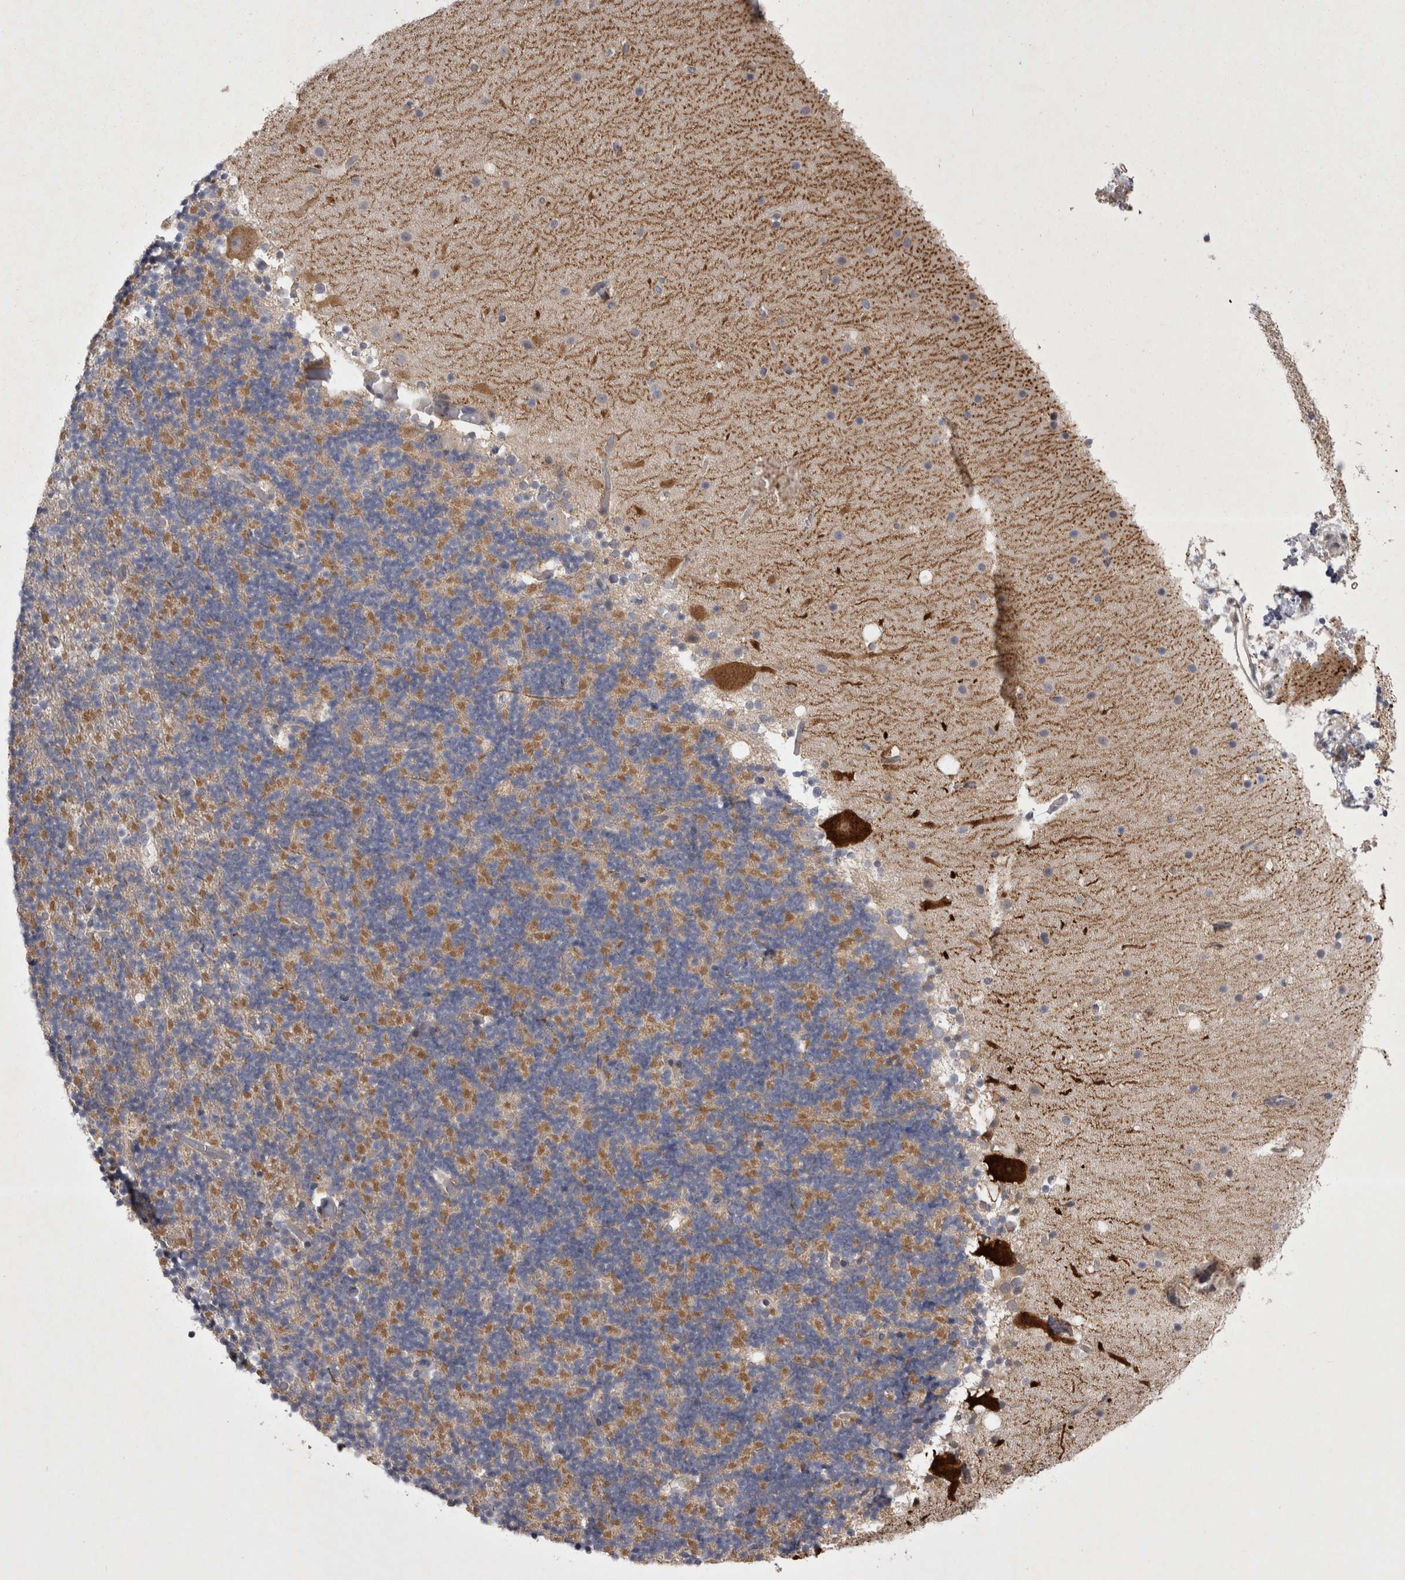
{"staining": {"intensity": "moderate", "quantity": ">75%", "location": "cytoplasmic/membranous"}, "tissue": "cerebellum", "cell_type": "Cells in granular layer", "image_type": "normal", "snomed": [{"axis": "morphology", "description": "Normal tissue, NOS"}, {"axis": "topography", "description": "Cerebellum"}], "caption": "DAB (3,3'-diaminobenzidine) immunohistochemical staining of normal human cerebellum displays moderate cytoplasmic/membranous protein expression in about >75% of cells in granular layer. (brown staining indicates protein expression, while blue staining denotes nuclei).", "gene": "CTBS", "patient": {"sex": "male", "age": 57}}